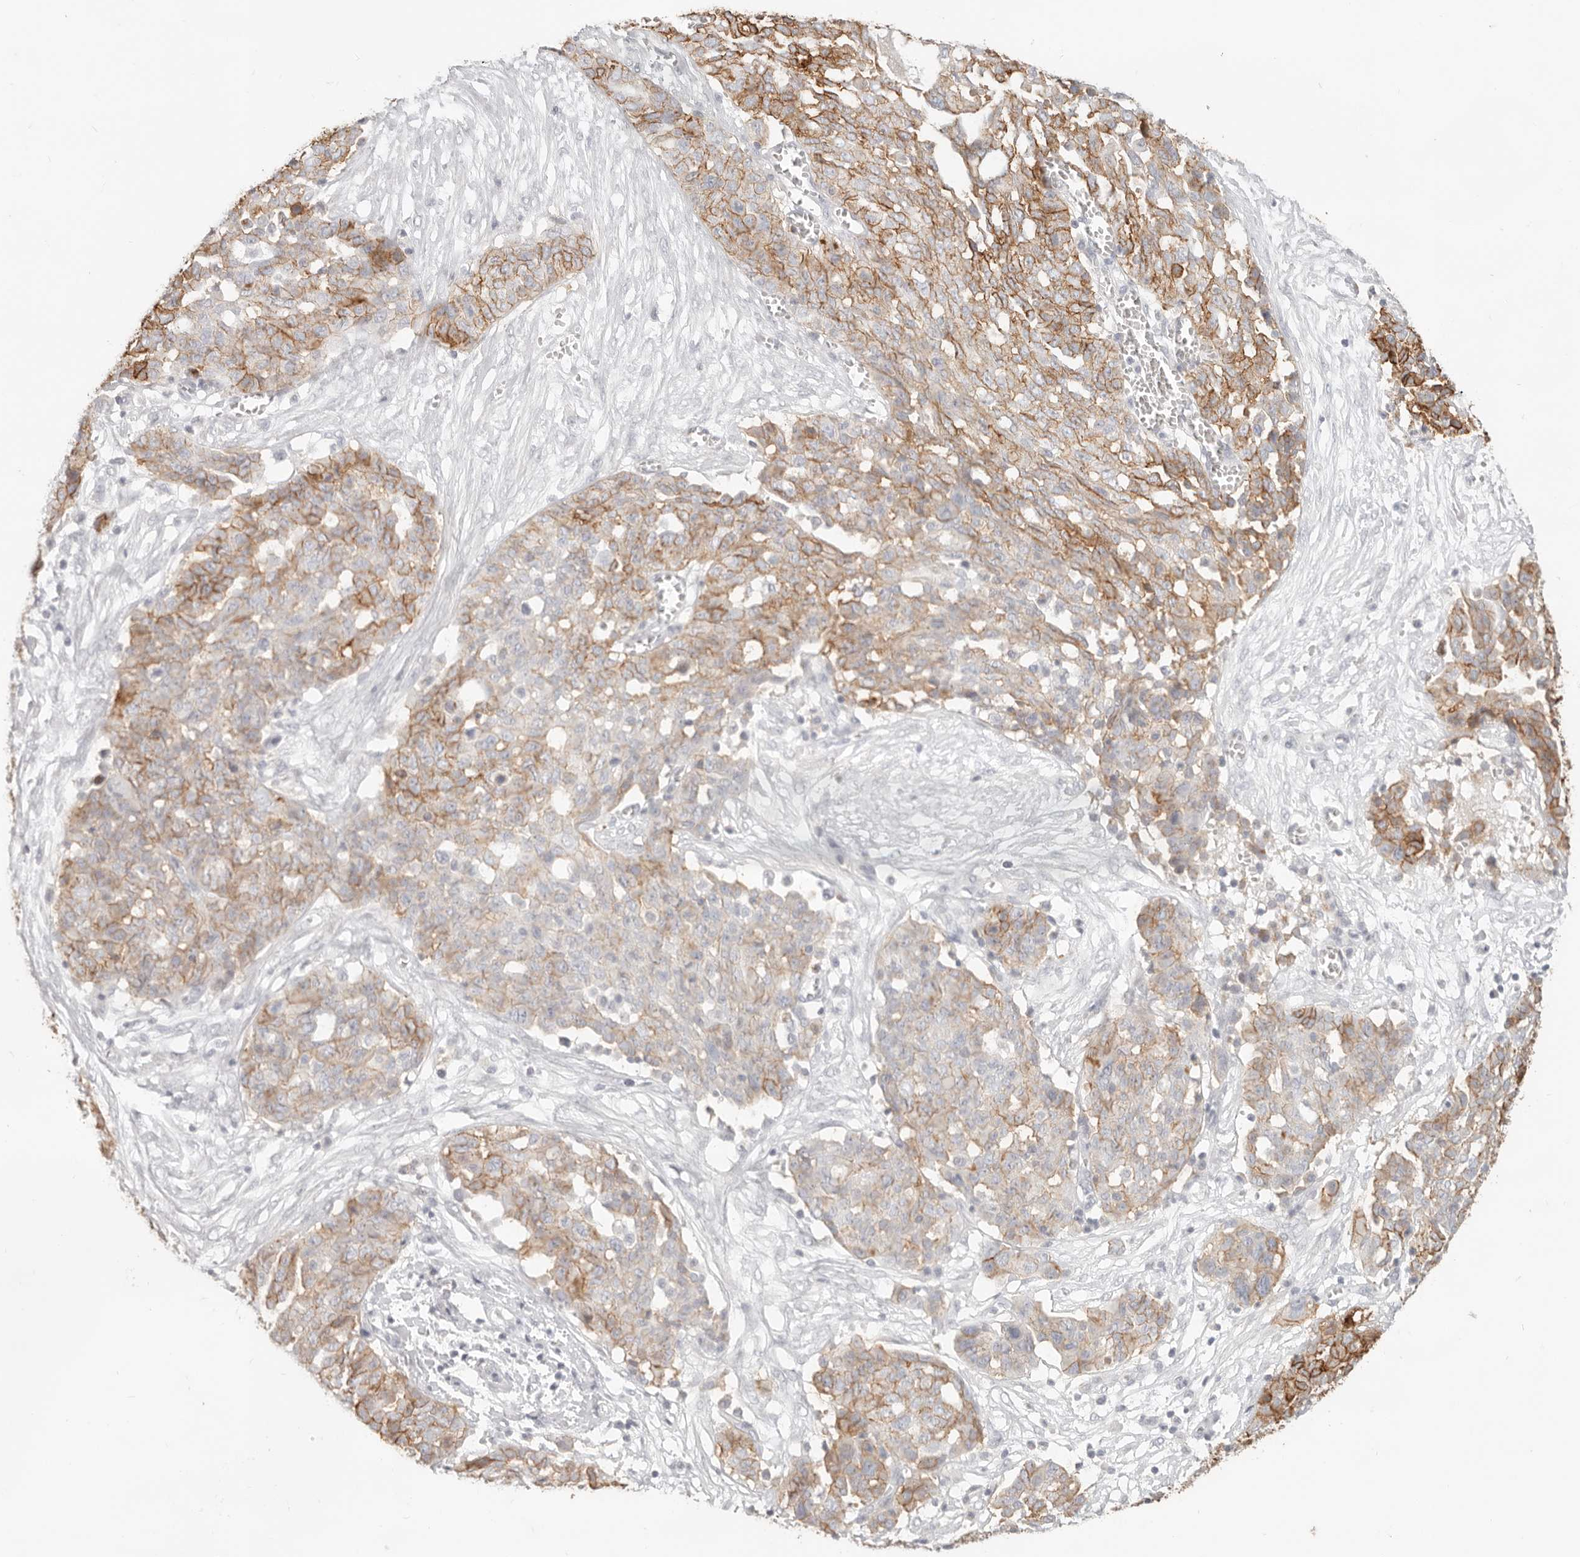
{"staining": {"intensity": "moderate", "quantity": "25%-75%", "location": "cytoplasmic/membranous"}, "tissue": "ovarian cancer", "cell_type": "Tumor cells", "image_type": "cancer", "snomed": [{"axis": "morphology", "description": "Cystadenocarcinoma, serous, NOS"}, {"axis": "topography", "description": "Soft tissue"}, {"axis": "topography", "description": "Ovary"}], "caption": "Immunohistochemistry (IHC) staining of ovarian cancer (serous cystadenocarcinoma), which displays medium levels of moderate cytoplasmic/membranous staining in about 25%-75% of tumor cells indicating moderate cytoplasmic/membranous protein staining. The staining was performed using DAB (3,3'-diaminobenzidine) (brown) for protein detection and nuclei were counterstained in hematoxylin (blue).", "gene": "EPCAM", "patient": {"sex": "female", "age": 57}}